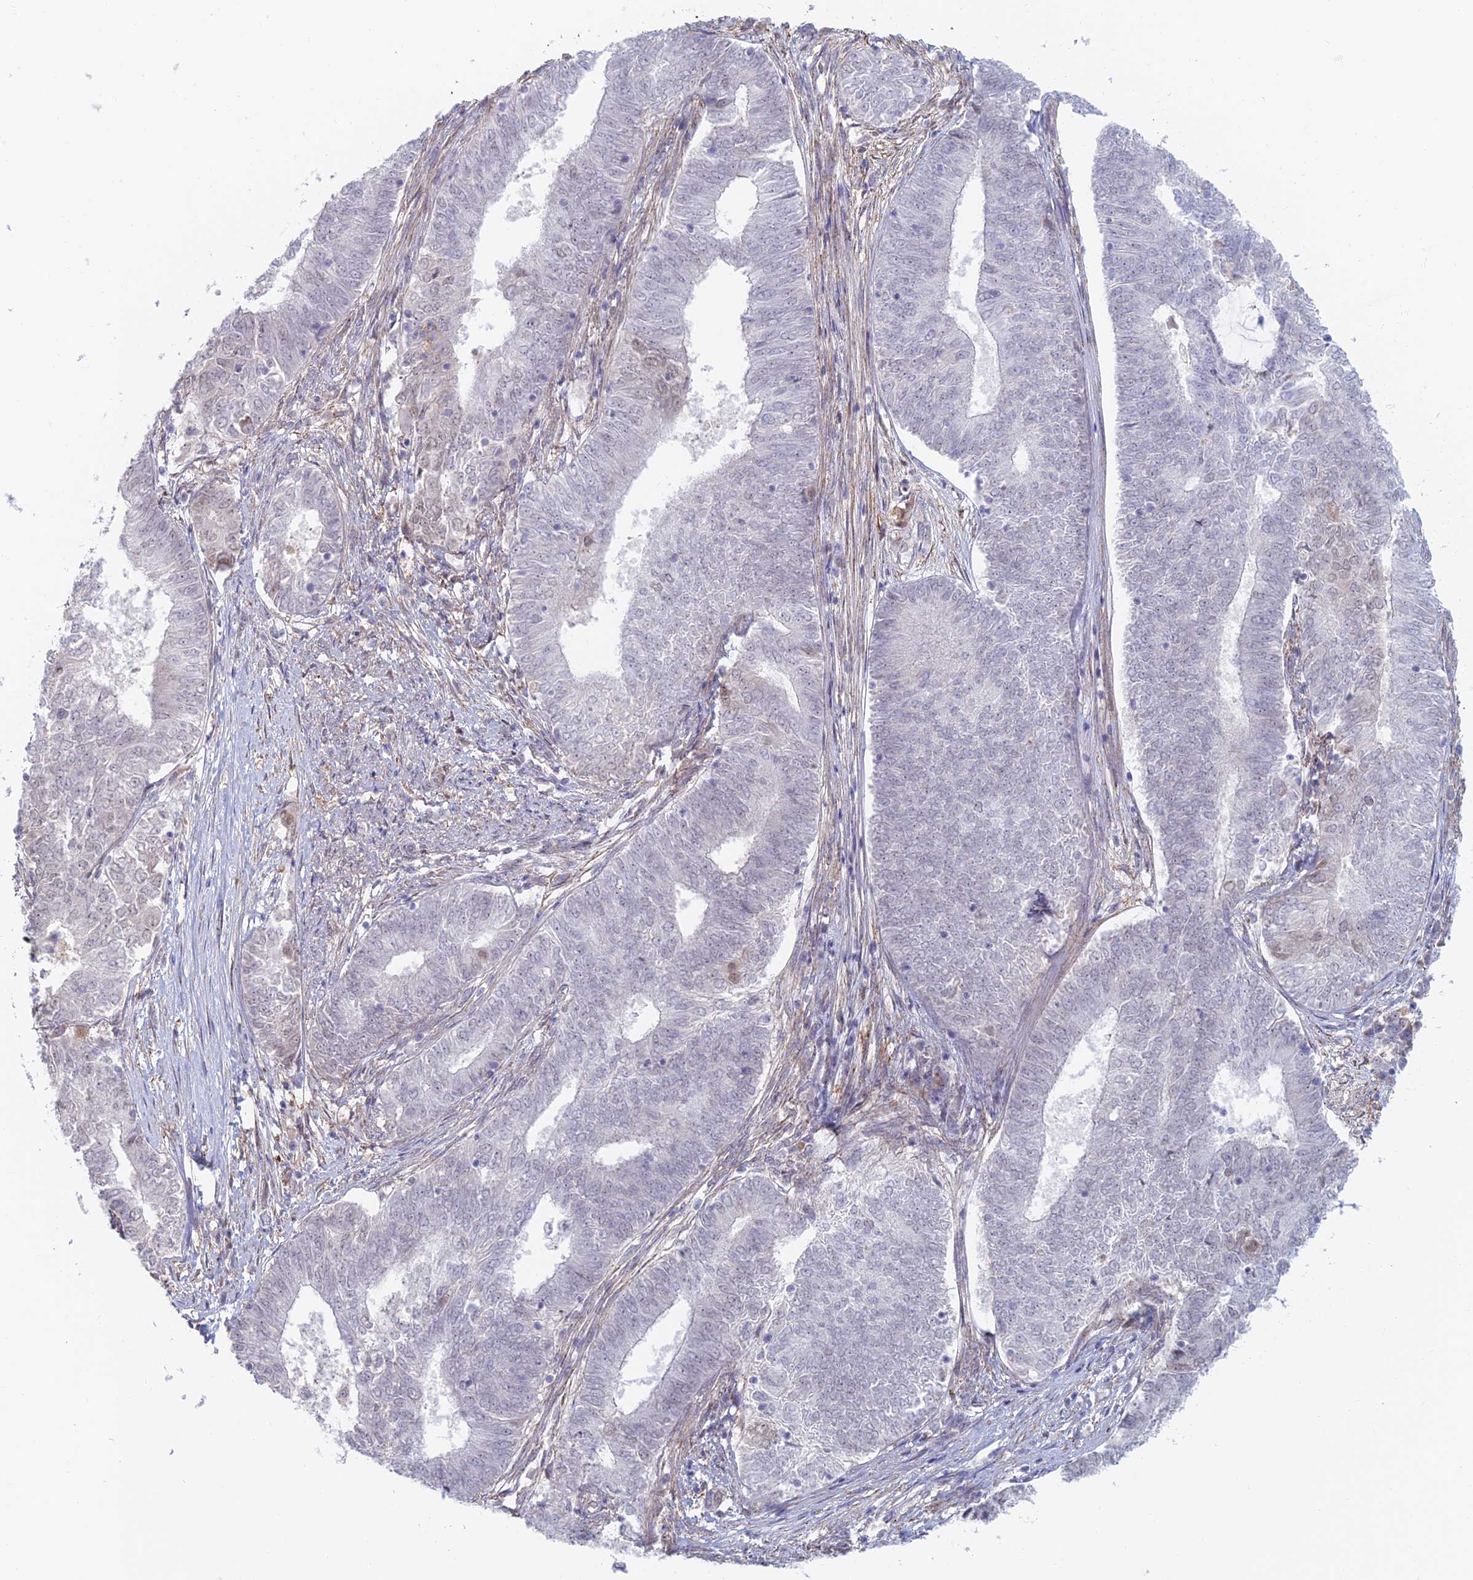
{"staining": {"intensity": "weak", "quantity": "<25%", "location": "nuclear"}, "tissue": "endometrial cancer", "cell_type": "Tumor cells", "image_type": "cancer", "snomed": [{"axis": "morphology", "description": "Adenocarcinoma, NOS"}, {"axis": "topography", "description": "Endometrium"}], "caption": "Tumor cells are negative for brown protein staining in endometrial cancer (adenocarcinoma).", "gene": "ZUP1", "patient": {"sex": "female", "age": 62}}